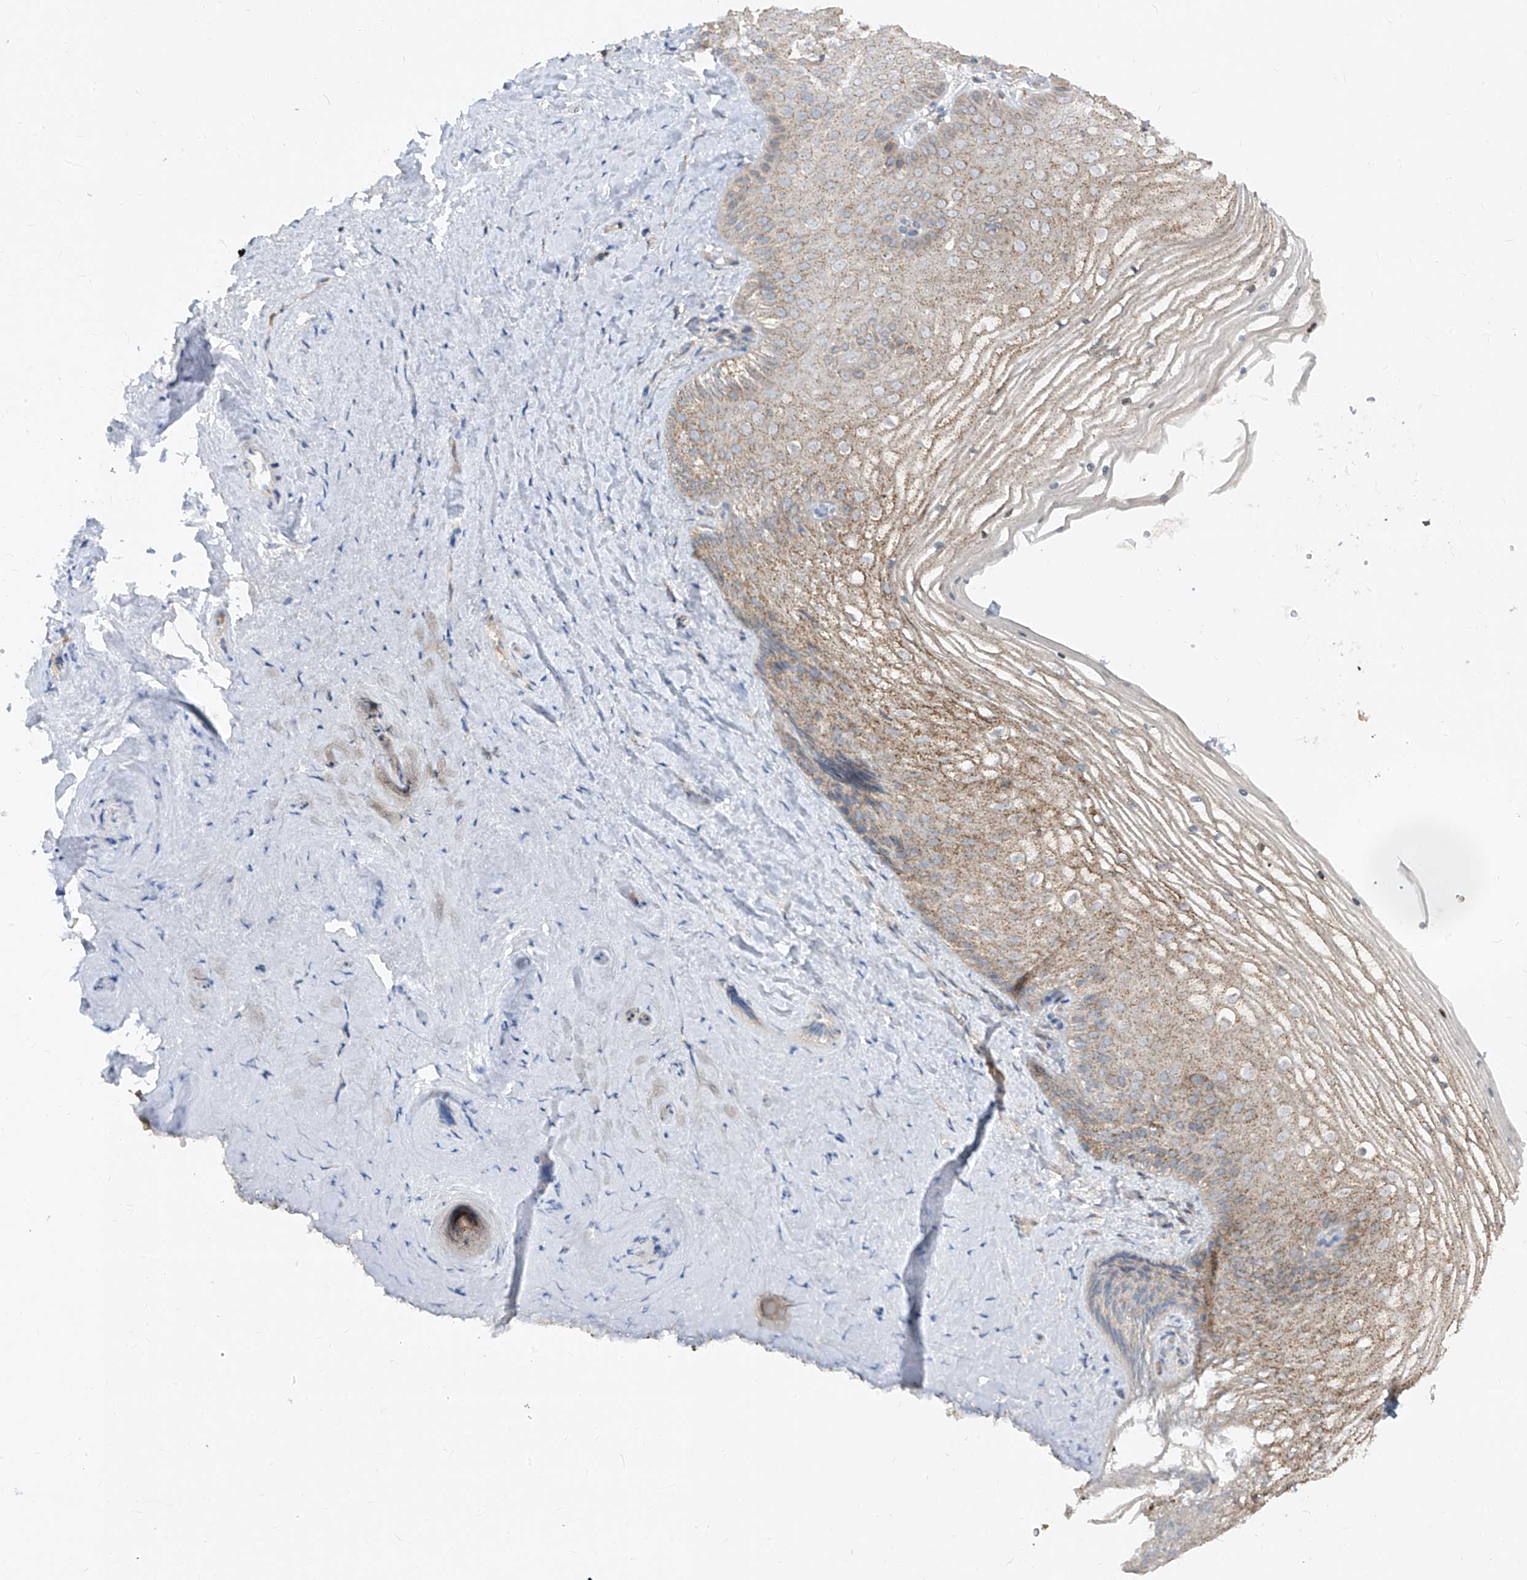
{"staining": {"intensity": "moderate", "quantity": ">75%", "location": "cytoplasmic/membranous"}, "tissue": "vagina", "cell_type": "Squamous epithelial cells", "image_type": "normal", "snomed": [{"axis": "morphology", "description": "Normal tissue, NOS"}, {"axis": "topography", "description": "Vagina"}, {"axis": "topography", "description": "Cervix"}], "caption": "This micrograph shows immunohistochemistry staining of normal human vagina, with medium moderate cytoplasmic/membranous staining in approximately >75% of squamous epithelial cells.", "gene": "ABCD3", "patient": {"sex": "female", "age": 40}}